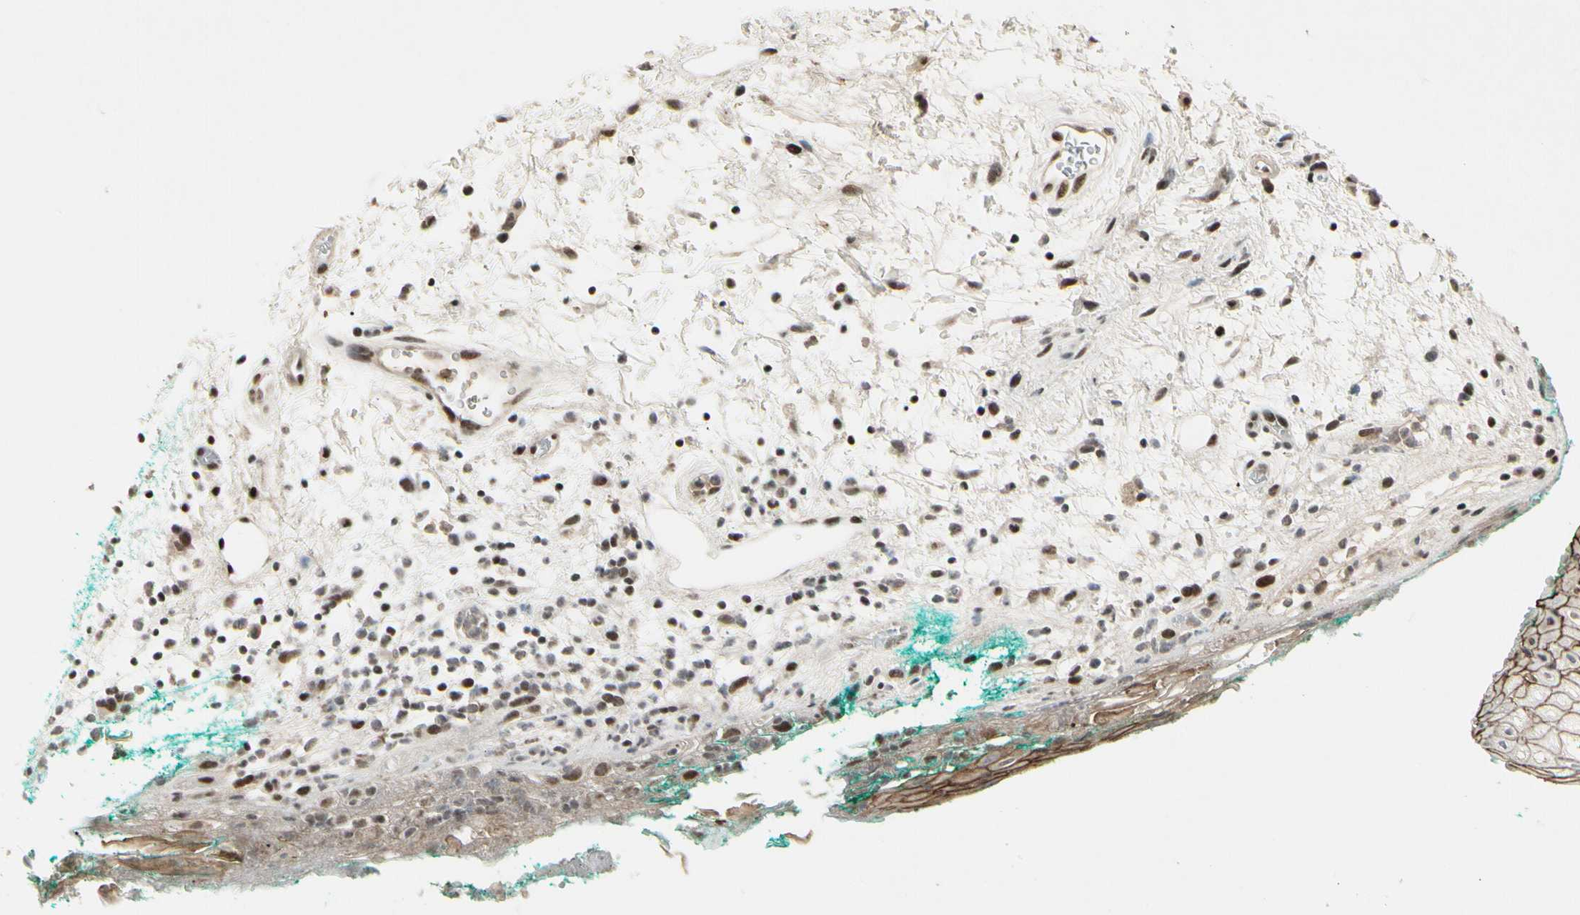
{"staining": {"intensity": "moderate", "quantity": ">75%", "location": "cytoplasmic/membranous,nuclear"}, "tissue": "oral mucosa", "cell_type": "Squamous epithelial cells", "image_type": "normal", "snomed": [{"axis": "morphology", "description": "Normal tissue, NOS"}, {"axis": "topography", "description": "Skeletal muscle"}, {"axis": "topography", "description": "Oral tissue"}, {"axis": "topography", "description": "Peripheral nerve tissue"}], "caption": "Squamous epithelial cells show medium levels of moderate cytoplasmic/membranous,nuclear expression in about >75% of cells in unremarkable oral mucosa.", "gene": "FOXJ2", "patient": {"sex": "female", "age": 84}}